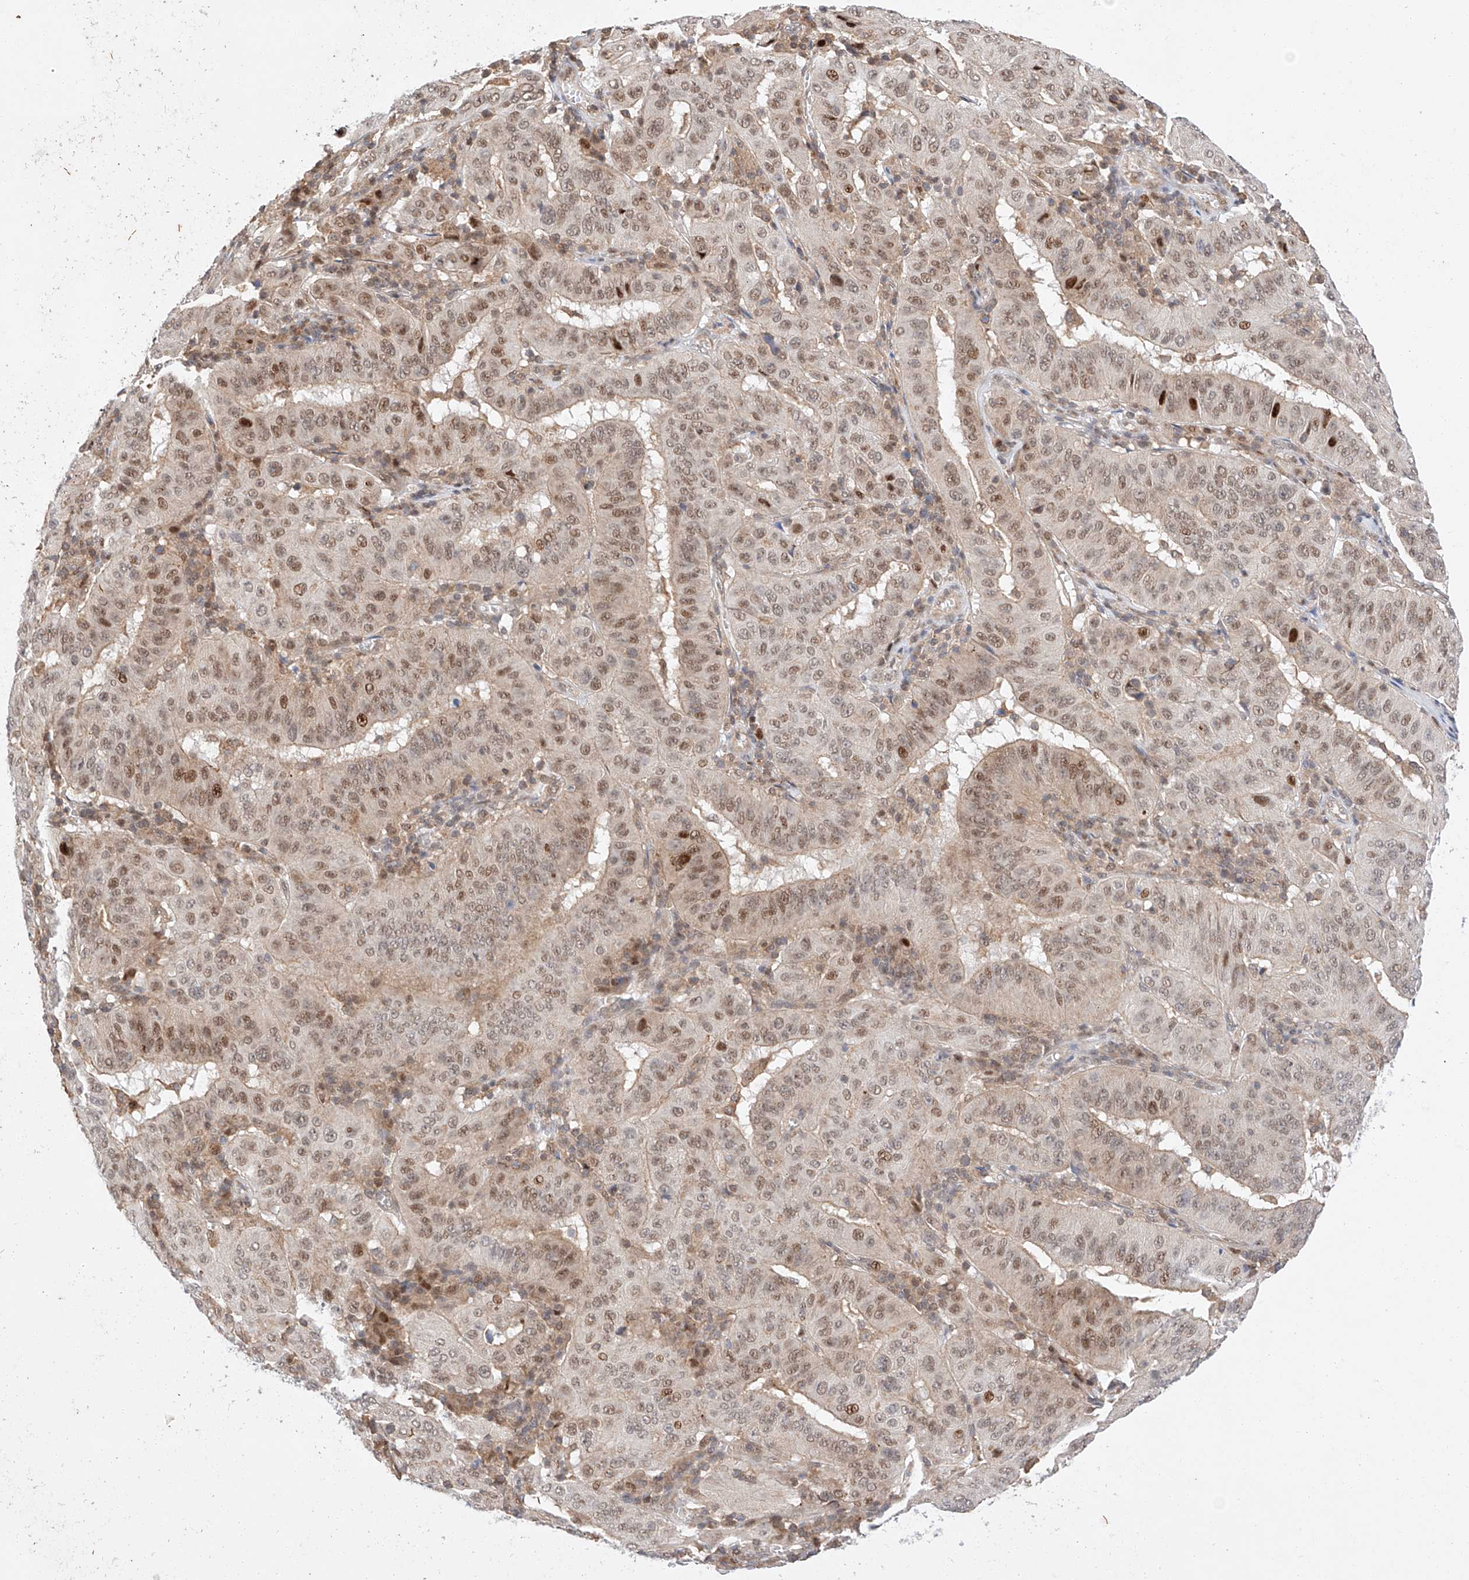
{"staining": {"intensity": "moderate", "quantity": ">75%", "location": "nuclear"}, "tissue": "pancreatic cancer", "cell_type": "Tumor cells", "image_type": "cancer", "snomed": [{"axis": "morphology", "description": "Adenocarcinoma, NOS"}, {"axis": "topography", "description": "Pancreas"}], "caption": "A high-resolution image shows IHC staining of adenocarcinoma (pancreatic), which reveals moderate nuclear expression in approximately >75% of tumor cells. (DAB IHC with brightfield microscopy, high magnification).", "gene": "HDAC9", "patient": {"sex": "male", "age": 63}}